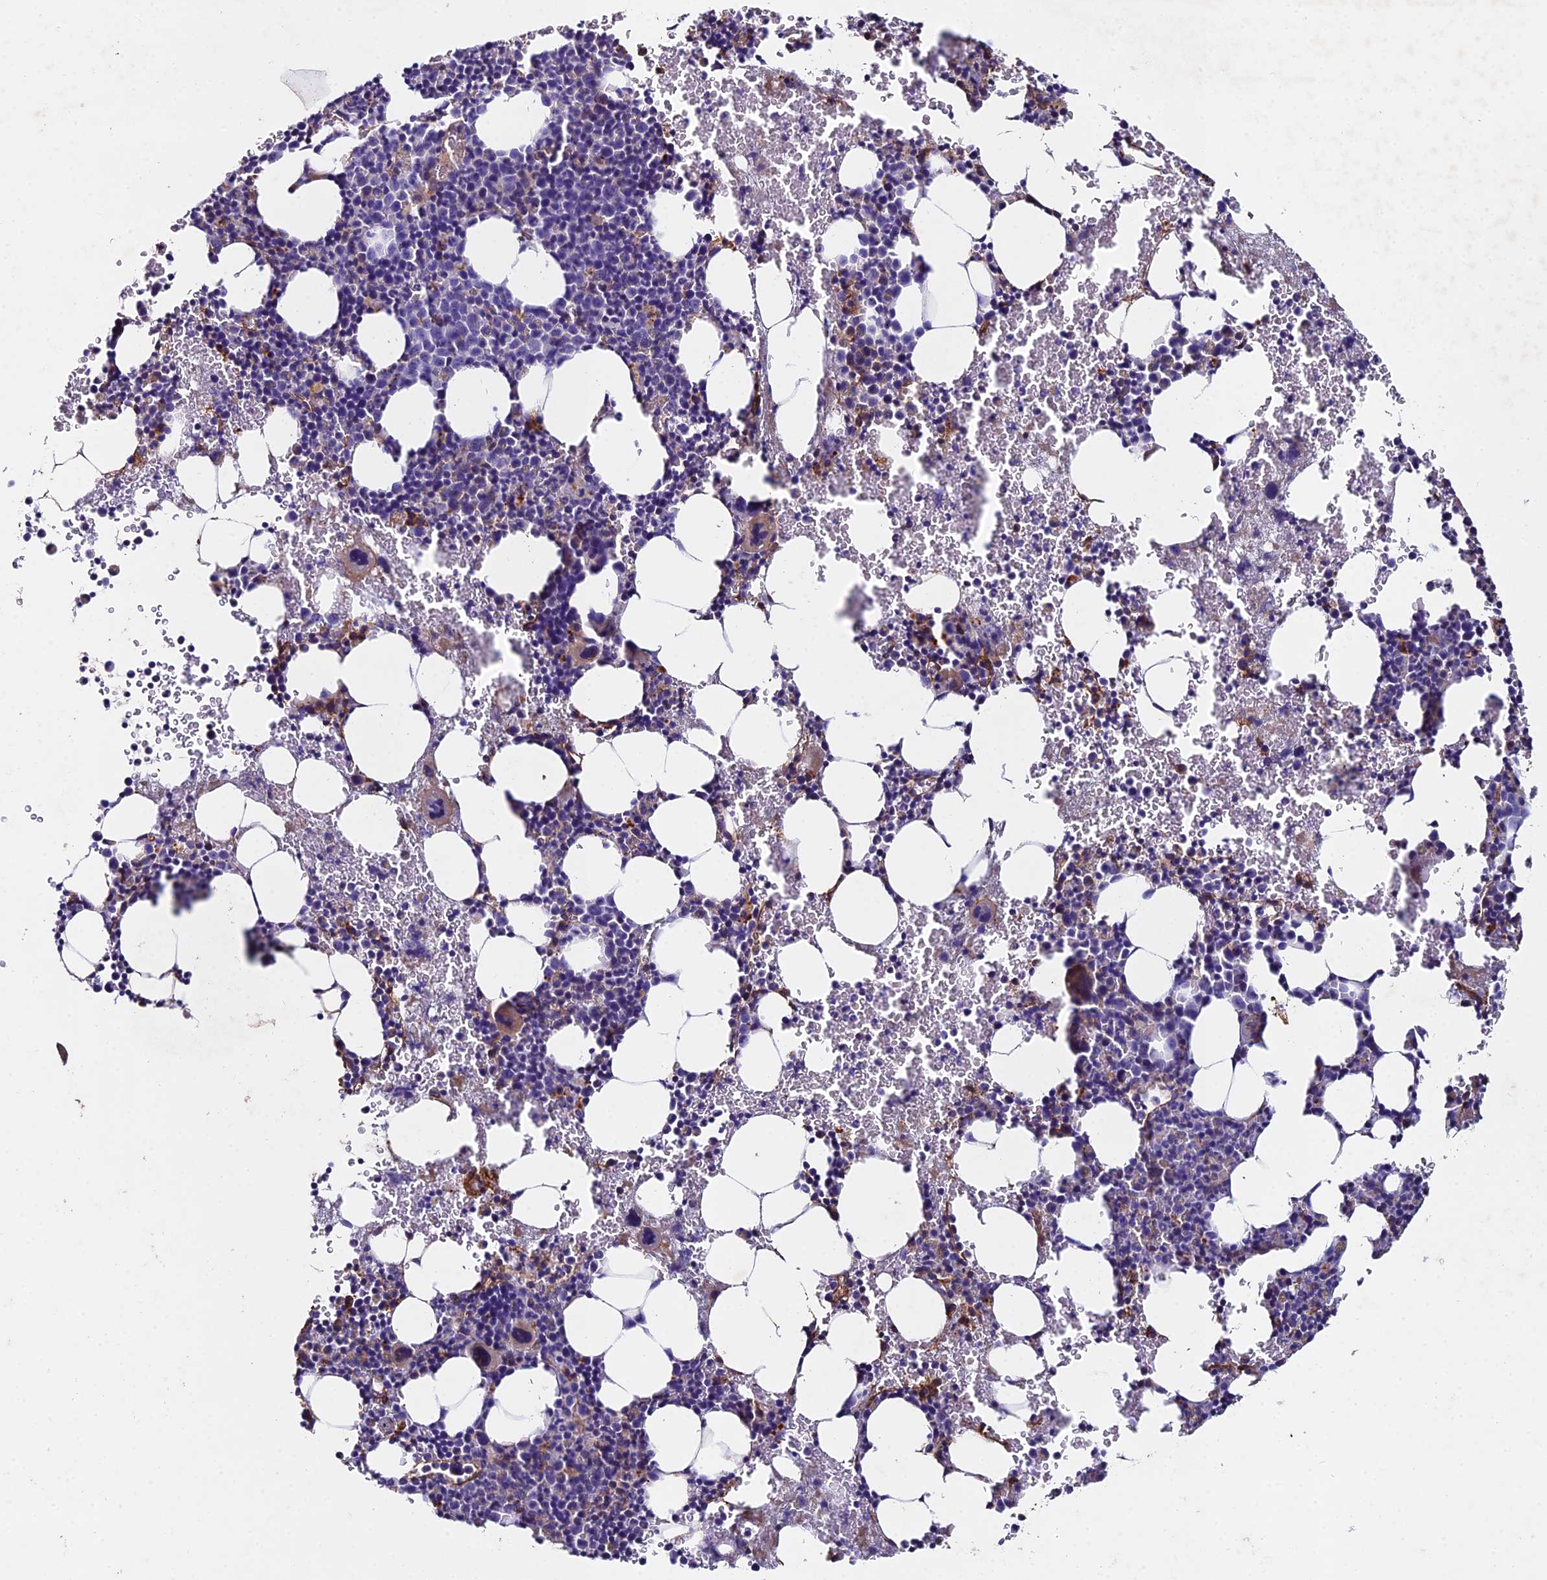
{"staining": {"intensity": "weak", "quantity": "<25%", "location": "cytoplasmic/membranous"}, "tissue": "bone marrow", "cell_type": "Hematopoietic cells", "image_type": "normal", "snomed": [{"axis": "morphology", "description": "Normal tissue, NOS"}, {"axis": "topography", "description": "Bone marrow"}], "caption": "This is a image of IHC staining of normal bone marrow, which shows no positivity in hematopoietic cells.", "gene": "C6", "patient": {"sex": "male", "age": 41}}